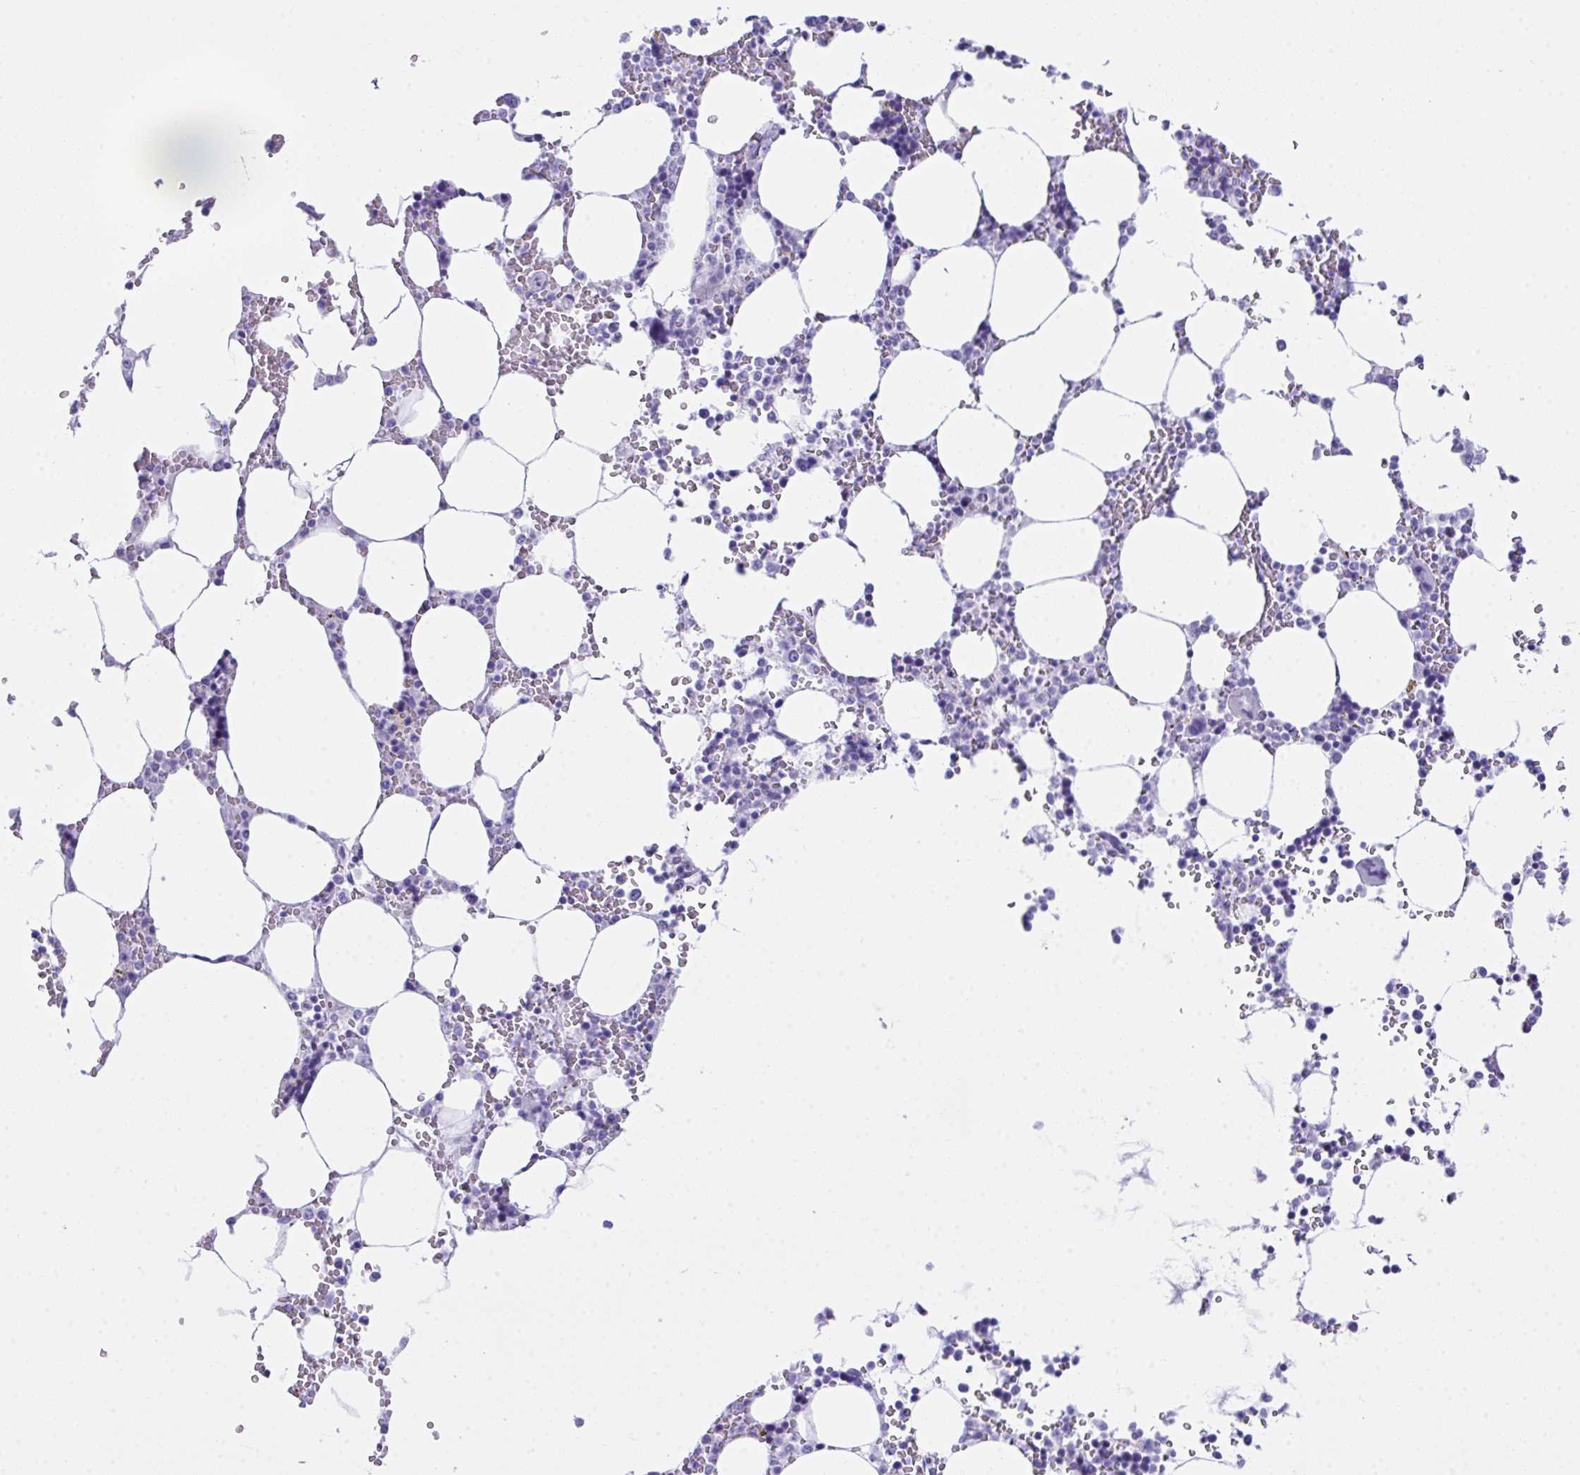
{"staining": {"intensity": "negative", "quantity": "none", "location": "none"}, "tissue": "bone marrow", "cell_type": "Hematopoietic cells", "image_type": "normal", "snomed": [{"axis": "morphology", "description": "Normal tissue, NOS"}, {"axis": "topography", "description": "Bone marrow"}], "caption": "Histopathology image shows no protein positivity in hematopoietic cells of unremarkable bone marrow. (Brightfield microscopy of DAB (3,3'-diaminobenzidine) immunohistochemistry at high magnification).", "gene": "LGALS4", "patient": {"sex": "male", "age": 64}}